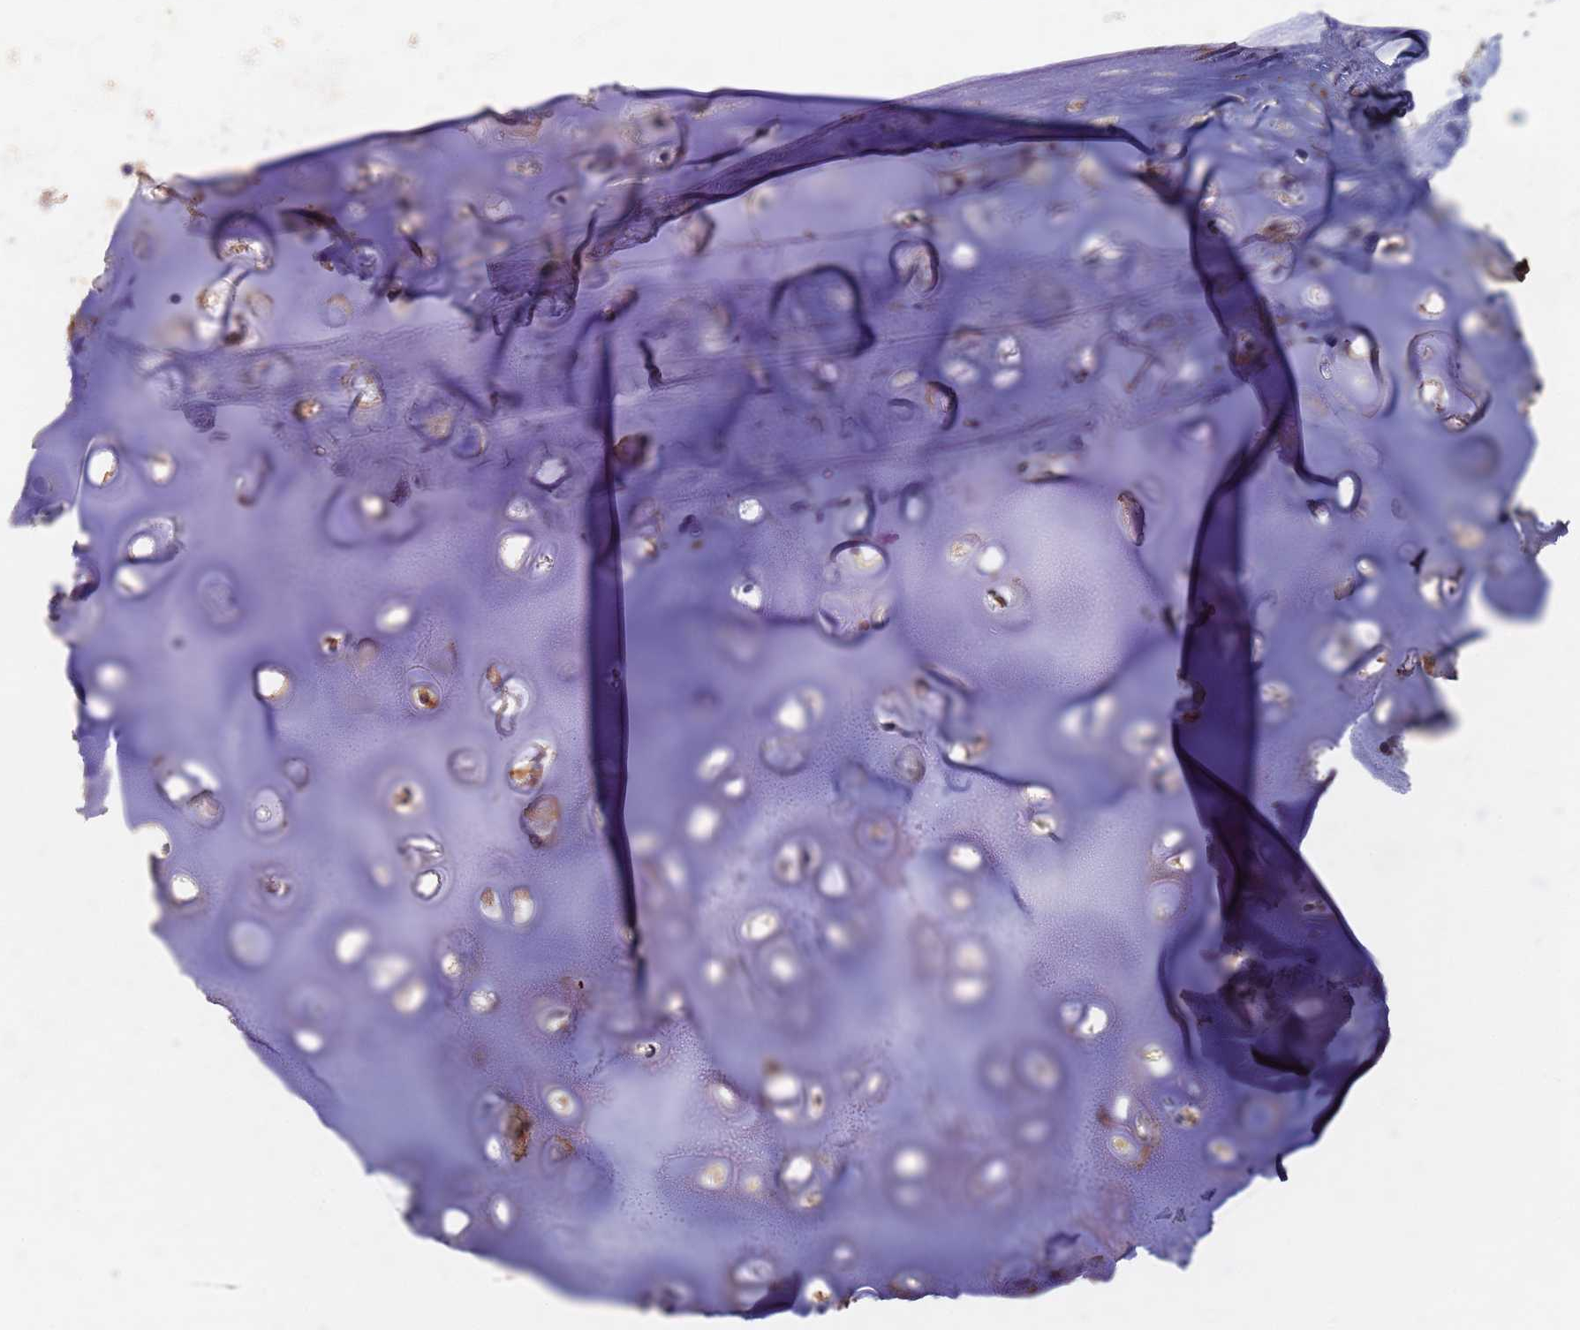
{"staining": {"intensity": "negative", "quantity": "none", "location": "none"}, "tissue": "adipose tissue", "cell_type": "Adipocytes", "image_type": "normal", "snomed": [{"axis": "morphology", "description": "Normal tissue, NOS"}, {"axis": "topography", "description": "Lymph node"}, {"axis": "topography", "description": "Bronchus"}], "caption": "Immunohistochemistry micrograph of unremarkable adipose tissue: human adipose tissue stained with DAB (3,3'-diaminobenzidine) exhibits no significant protein expression in adipocytes.", "gene": "KRCC1", "patient": {"sex": "male", "age": 63}}